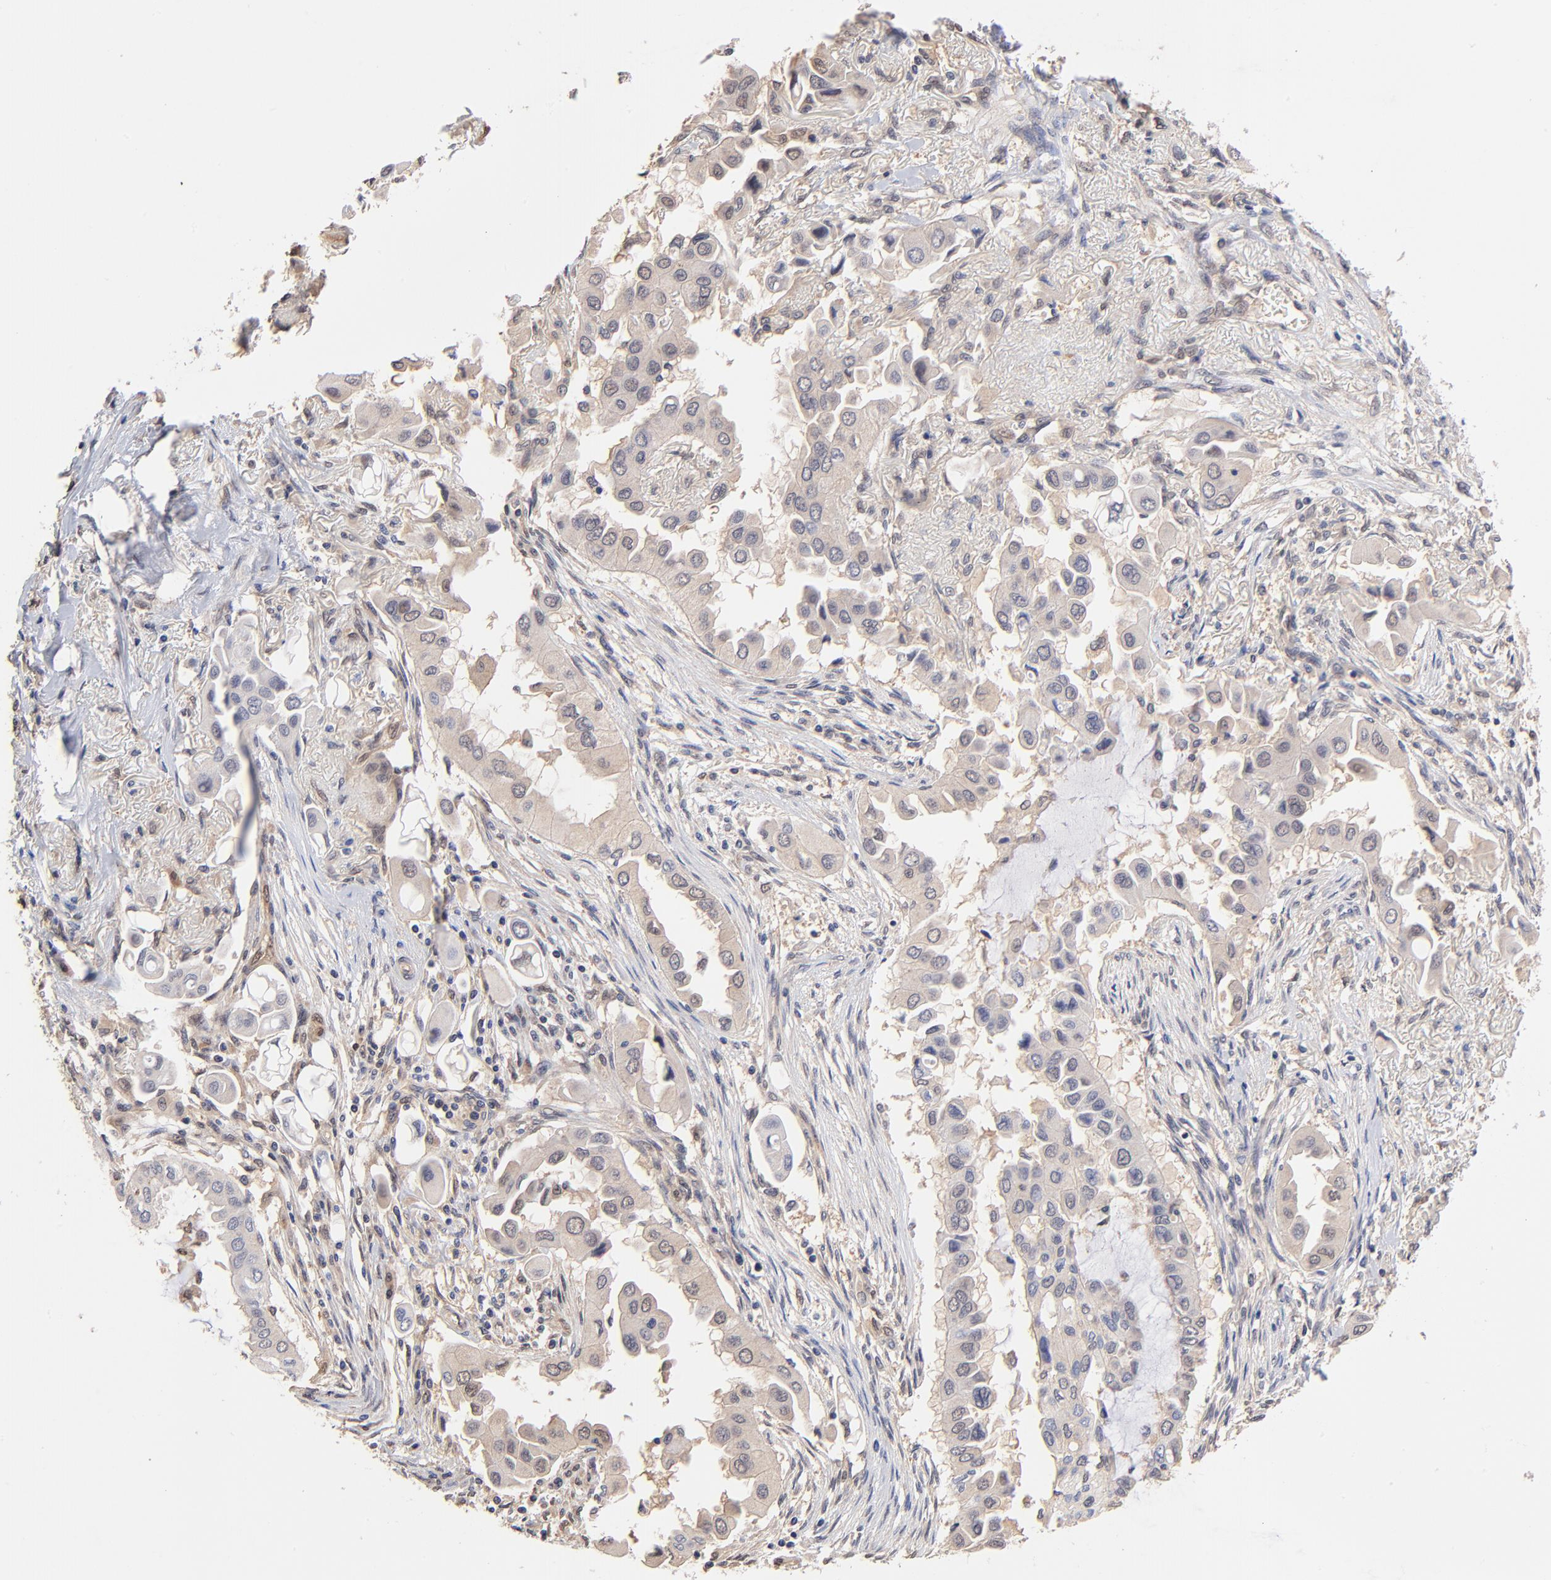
{"staining": {"intensity": "weak", "quantity": ">75%", "location": "cytoplasmic/membranous"}, "tissue": "lung cancer", "cell_type": "Tumor cells", "image_type": "cancer", "snomed": [{"axis": "morphology", "description": "Adenocarcinoma, NOS"}, {"axis": "topography", "description": "Lung"}], "caption": "Adenocarcinoma (lung) tissue exhibits weak cytoplasmic/membranous expression in approximately >75% of tumor cells The staining was performed using DAB (3,3'-diaminobenzidine) to visualize the protein expression in brown, while the nuclei were stained in blue with hematoxylin (Magnification: 20x).", "gene": "TXNL1", "patient": {"sex": "female", "age": 76}}